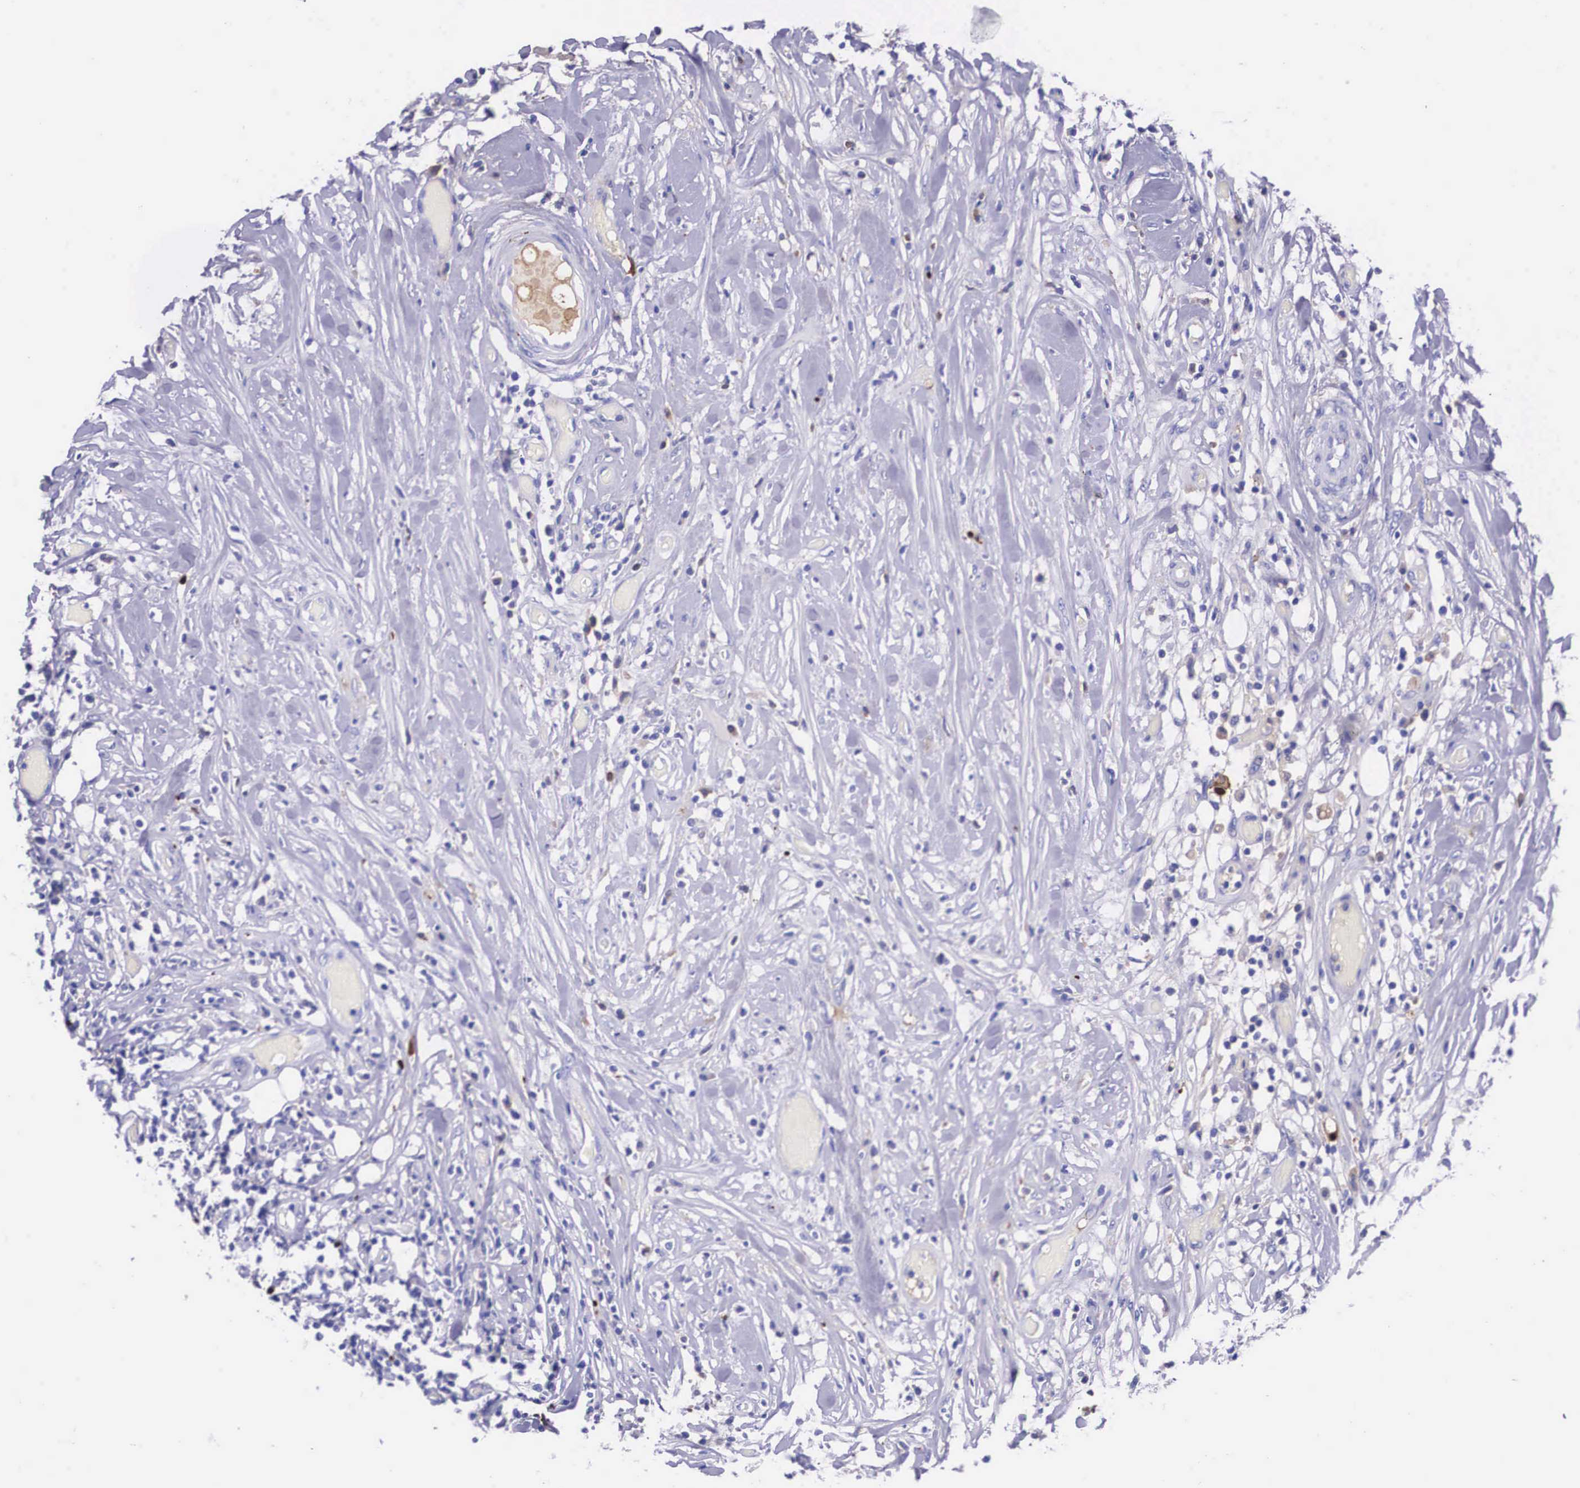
{"staining": {"intensity": "negative", "quantity": "none", "location": "none"}, "tissue": "lymphoma", "cell_type": "Tumor cells", "image_type": "cancer", "snomed": [{"axis": "morphology", "description": "Malignant lymphoma, non-Hodgkin's type, High grade"}, {"axis": "topography", "description": "Colon"}], "caption": "This is a image of immunohistochemistry (IHC) staining of malignant lymphoma, non-Hodgkin's type (high-grade), which shows no expression in tumor cells.", "gene": "PLG", "patient": {"sex": "male", "age": 82}}